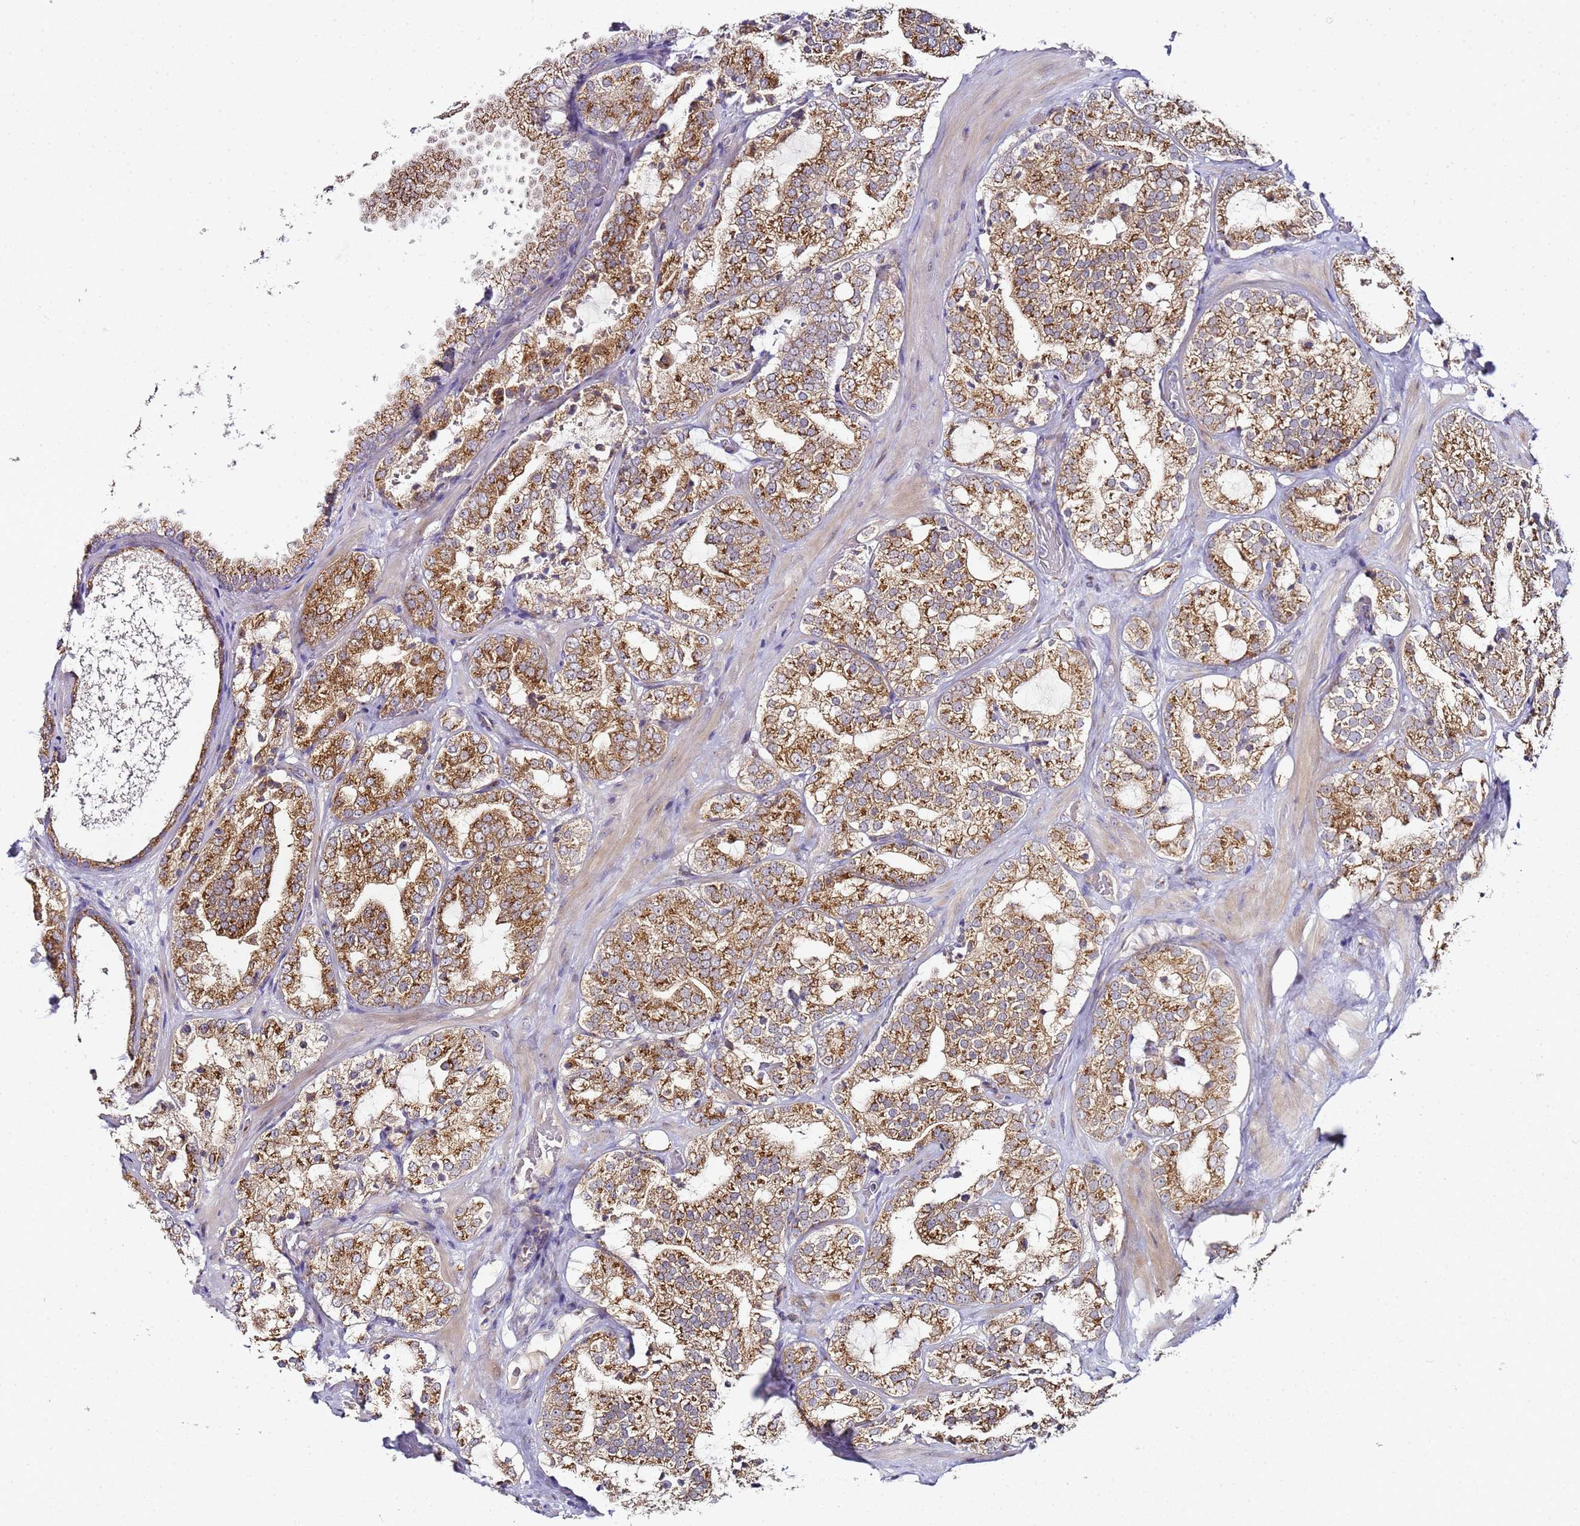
{"staining": {"intensity": "moderate", "quantity": ">75%", "location": "cytoplasmic/membranous"}, "tissue": "prostate cancer", "cell_type": "Tumor cells", "image_type": "cancer", "snomed": [{"axis": "morphology", "description": "Adenocarcinoma, High grade"}, {"axis": "topography", "description": "Prostate"}], "caption": "A brown stain highlights moderate cytoplasmic/membranous staining of a protein in human prostate cancer tumor cells.", "gene": "MRPL49", "patient": {"sex": "male", "age": 64}}